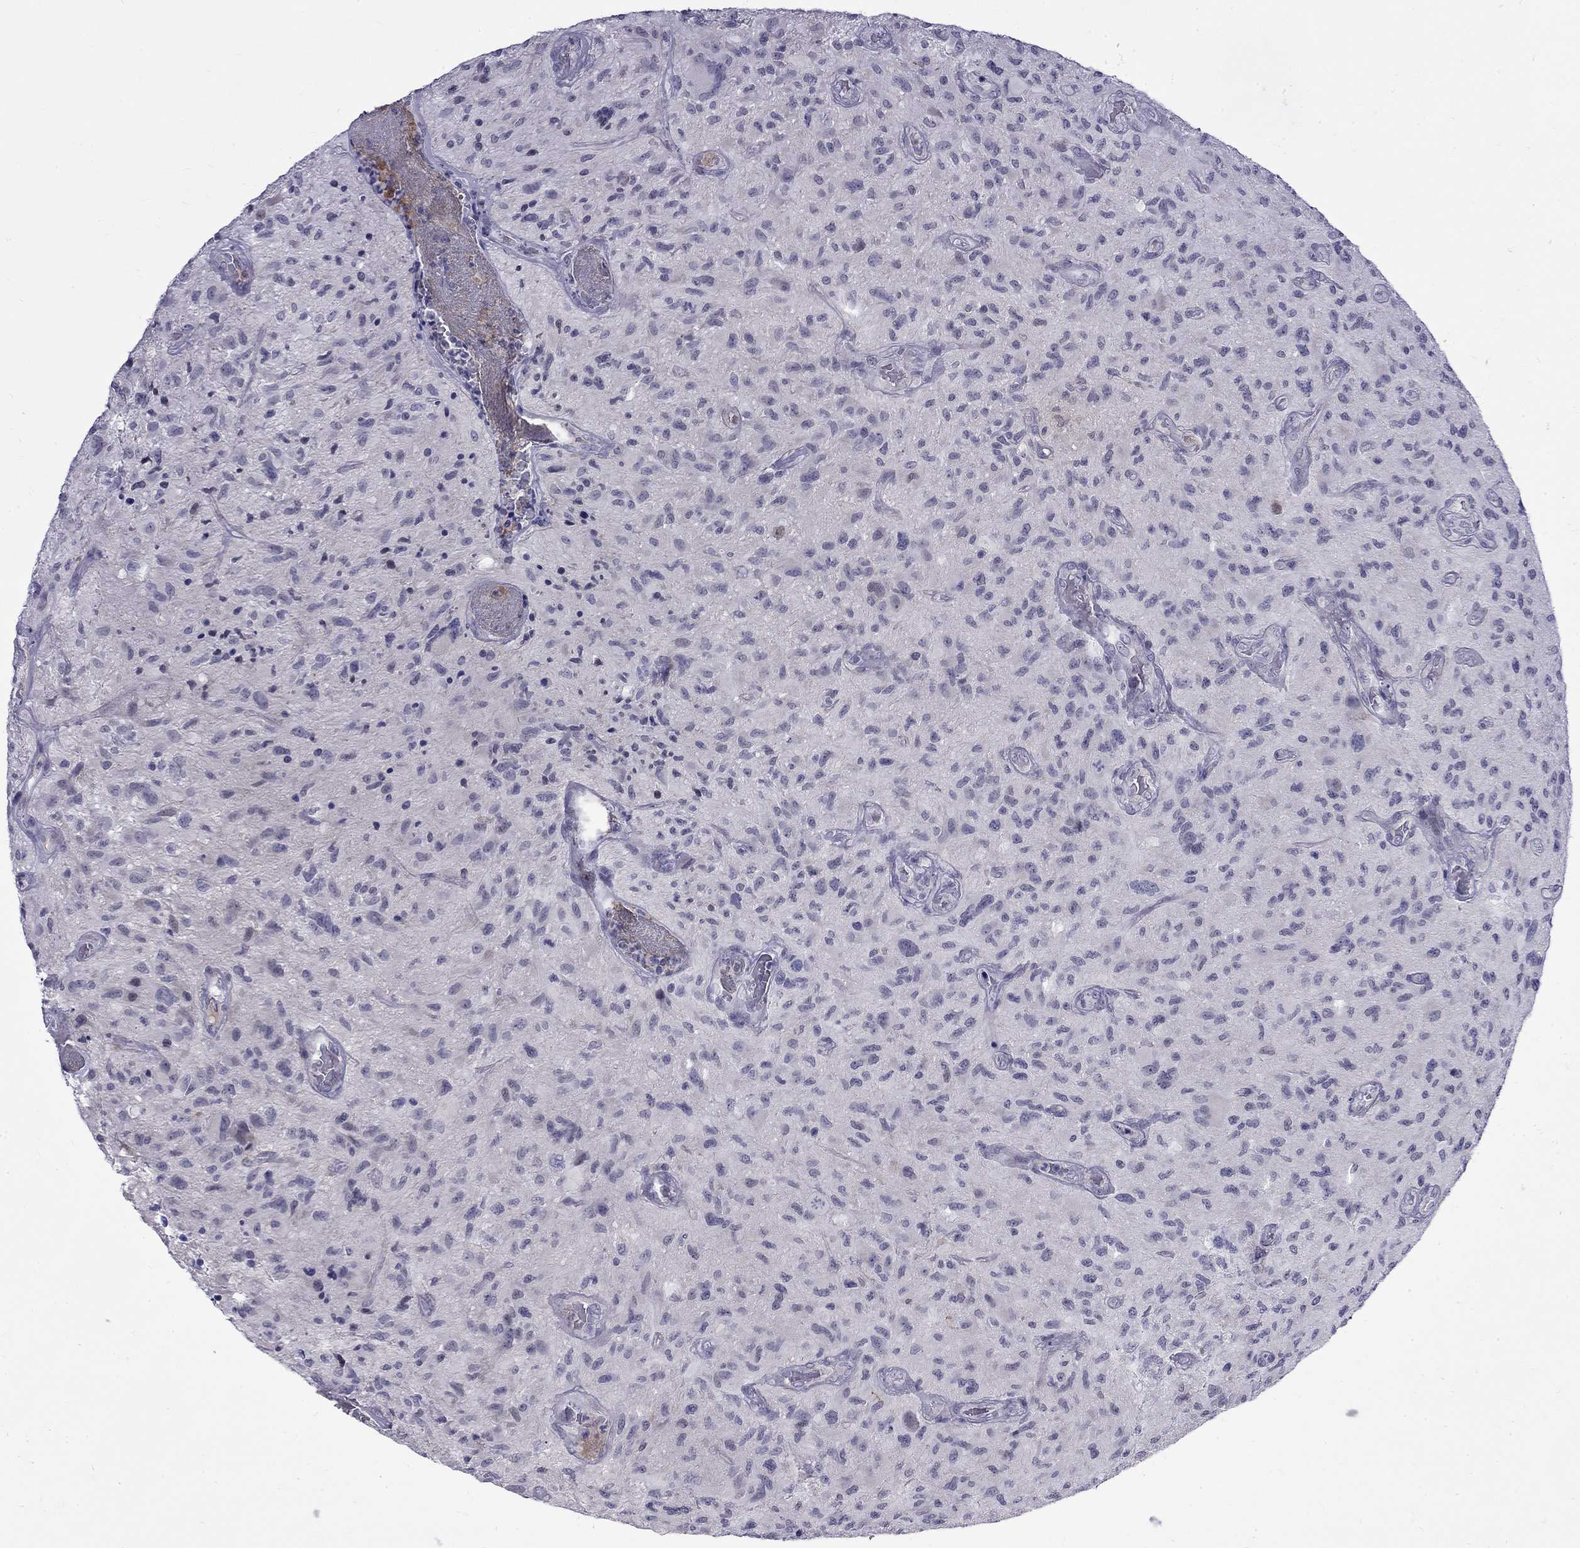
{"staining": {"intensity": "negative", "quantity": "none", "location": "none"}, "tissue": "glioma", "cell_type": "Tumor cells", "image_type": "cancer", "snomed": [{"axis": "morphology", "description": "Glioma, malignant, NOS"}, {"axis": "morphology", "description": "Glioma, malignant, High grade"}, {"axis": "topography", "description": "Brain"}], "caption": "Human glioma stained for a protein using IHC displays no positivity in tumor cells.", "gene": "RTL9", "patient": {"sex": "female", "age": 71}}